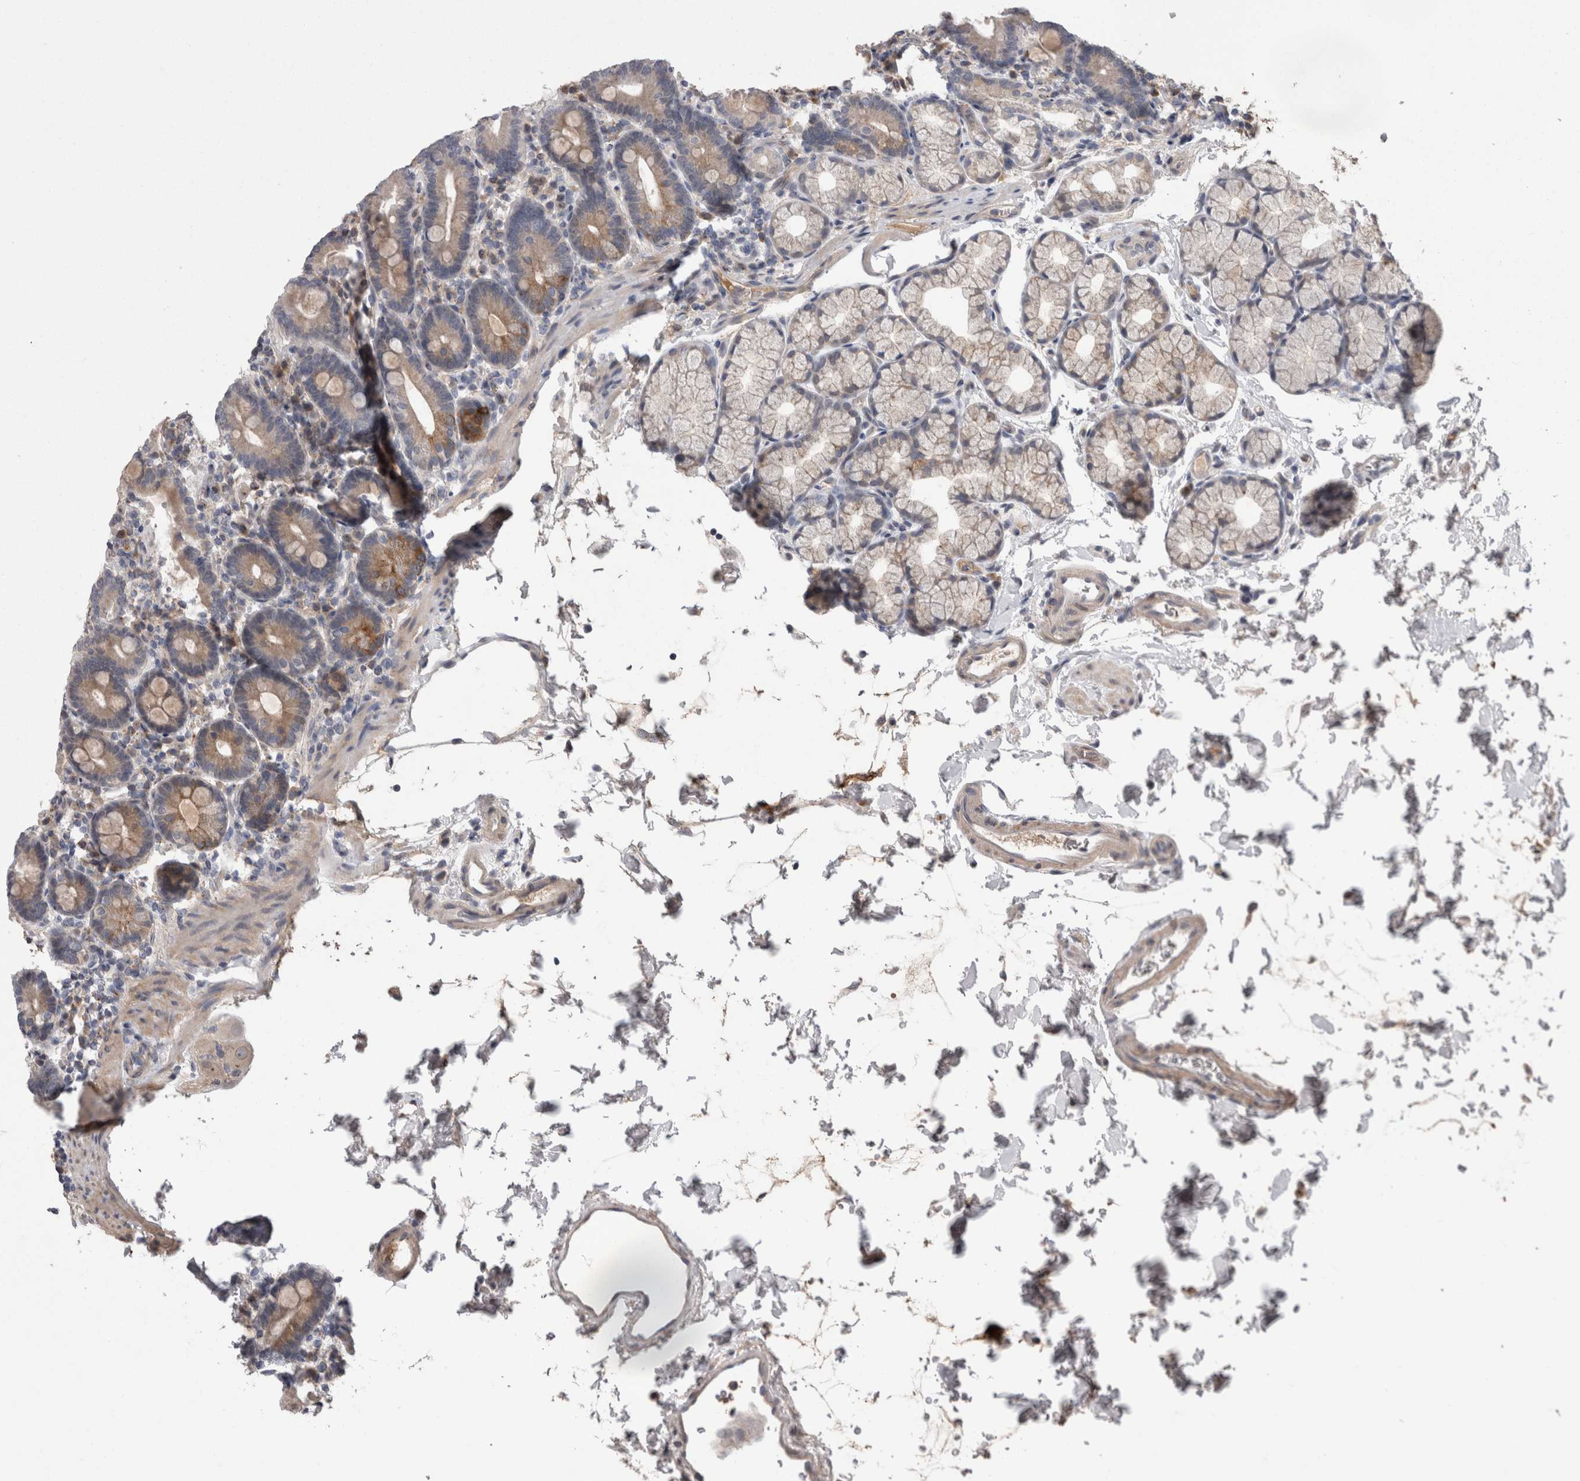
{"staining": {"intensity": "weak", "quantity": "25%-75%", "location": "cytoplasmic/membranous"}, "tissue": "duodenum", "cell_type": "Glandular cells", "image_type": "normal", "snomed": [{"axis": "morphology", "description": "Normal tissue, NOS"}, {"axis": "topography", "description": "Duodenum"}], "caption": "A low amount of weak cytoplasmic/membranous positivity is identified in about 25%-75% of glandular cells in normal duodenum. Using DAB (brown) and hematoxylin (blue) stains, captured at high magnification using brightfield microscopy.", "gene": "STC1", "patient": {"sex": "male", "age": 54}}